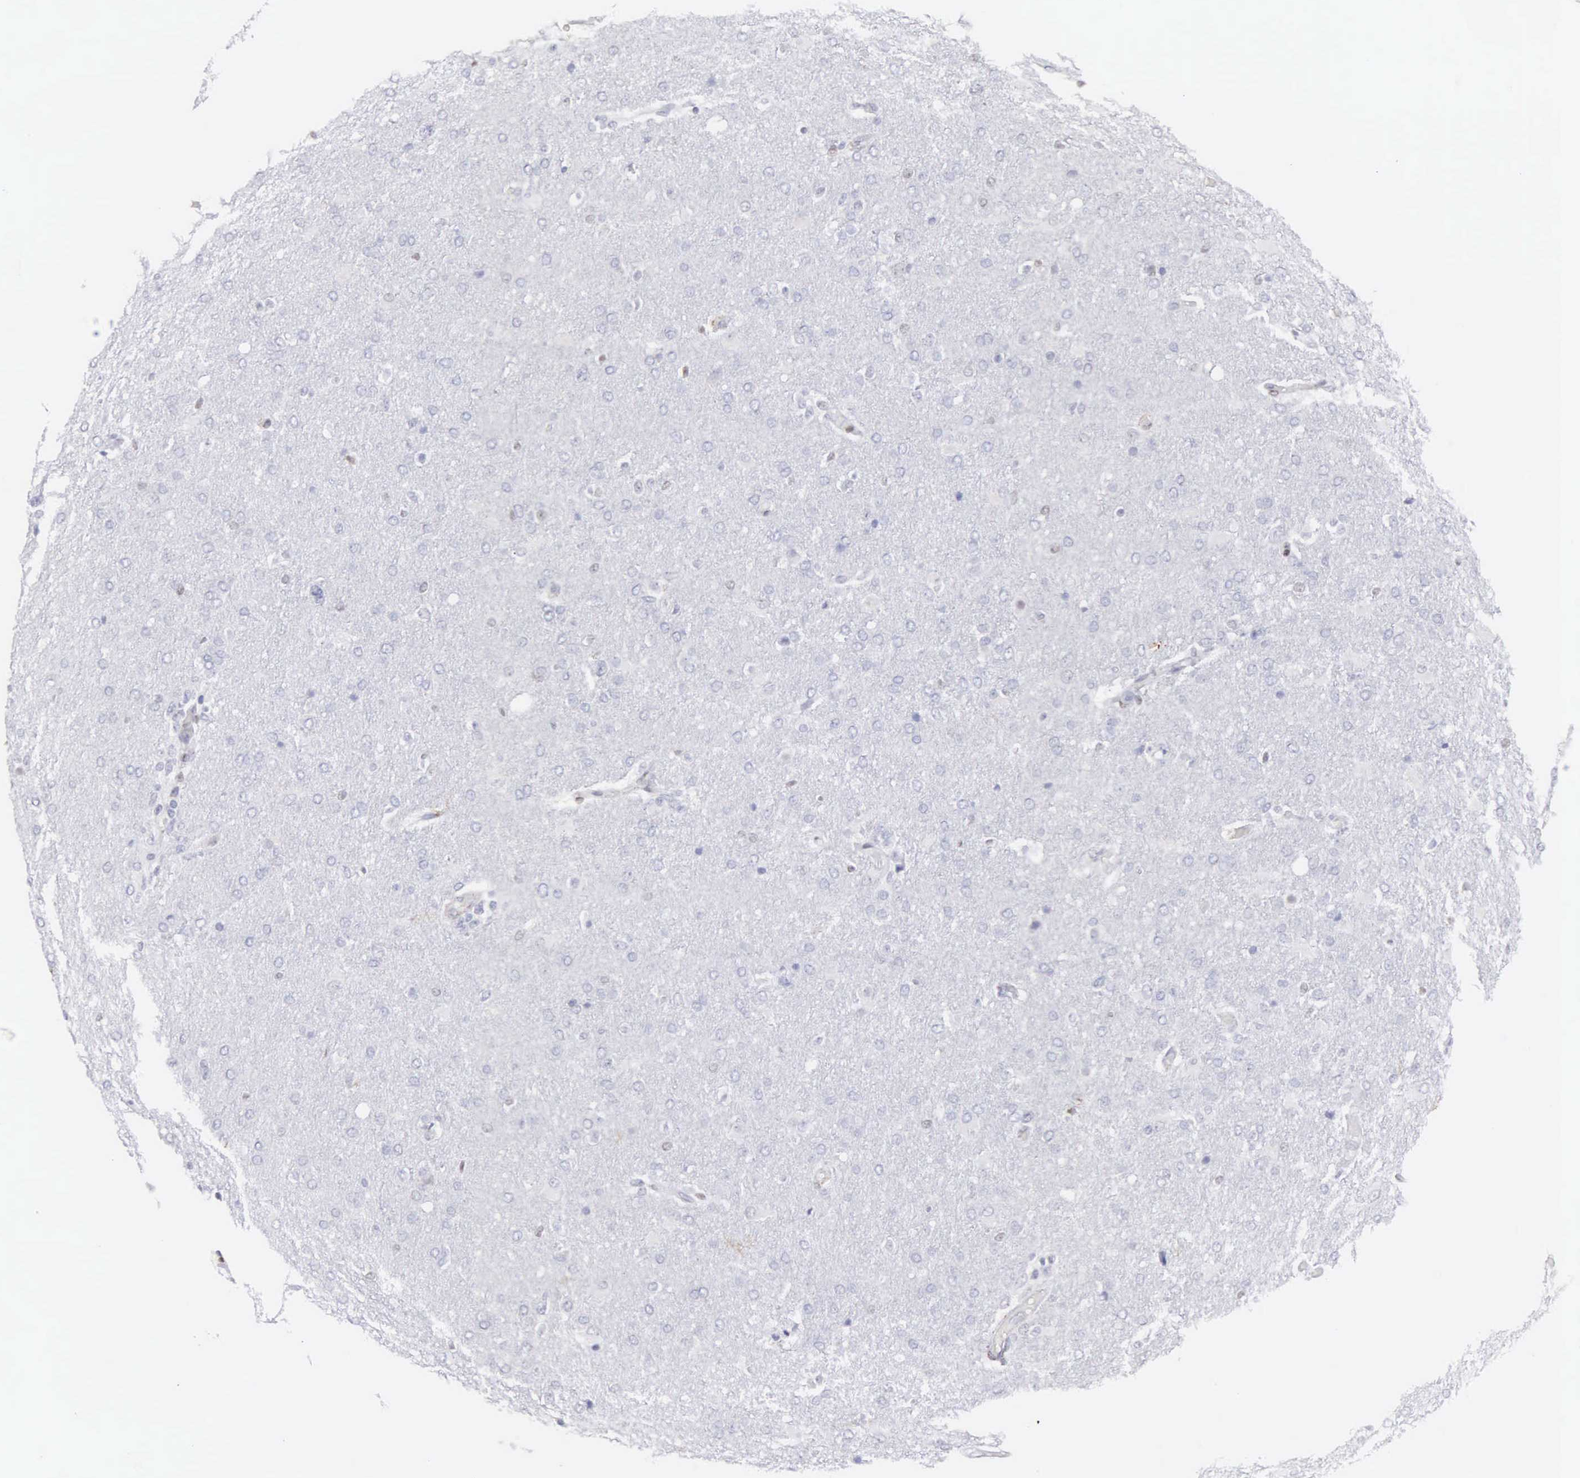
{"staining": {"intensity": "negative", "quantity": "none", "location": "none"}, "tissue": "glioma", "cell_type": "Tumor cells", "image_type": "cancer", "snomed": [{"axis": "morphology", "description": "Glioma, malignant, High grade"}, {"axis": "topography", "description": "Brain"}], "caption": "Glioma stained for a protein using immunohistochemistry (IHC) reveals no staining tumor cells.", "gene": "ETV6", "patient": {"sex": "male", "age": 68}}